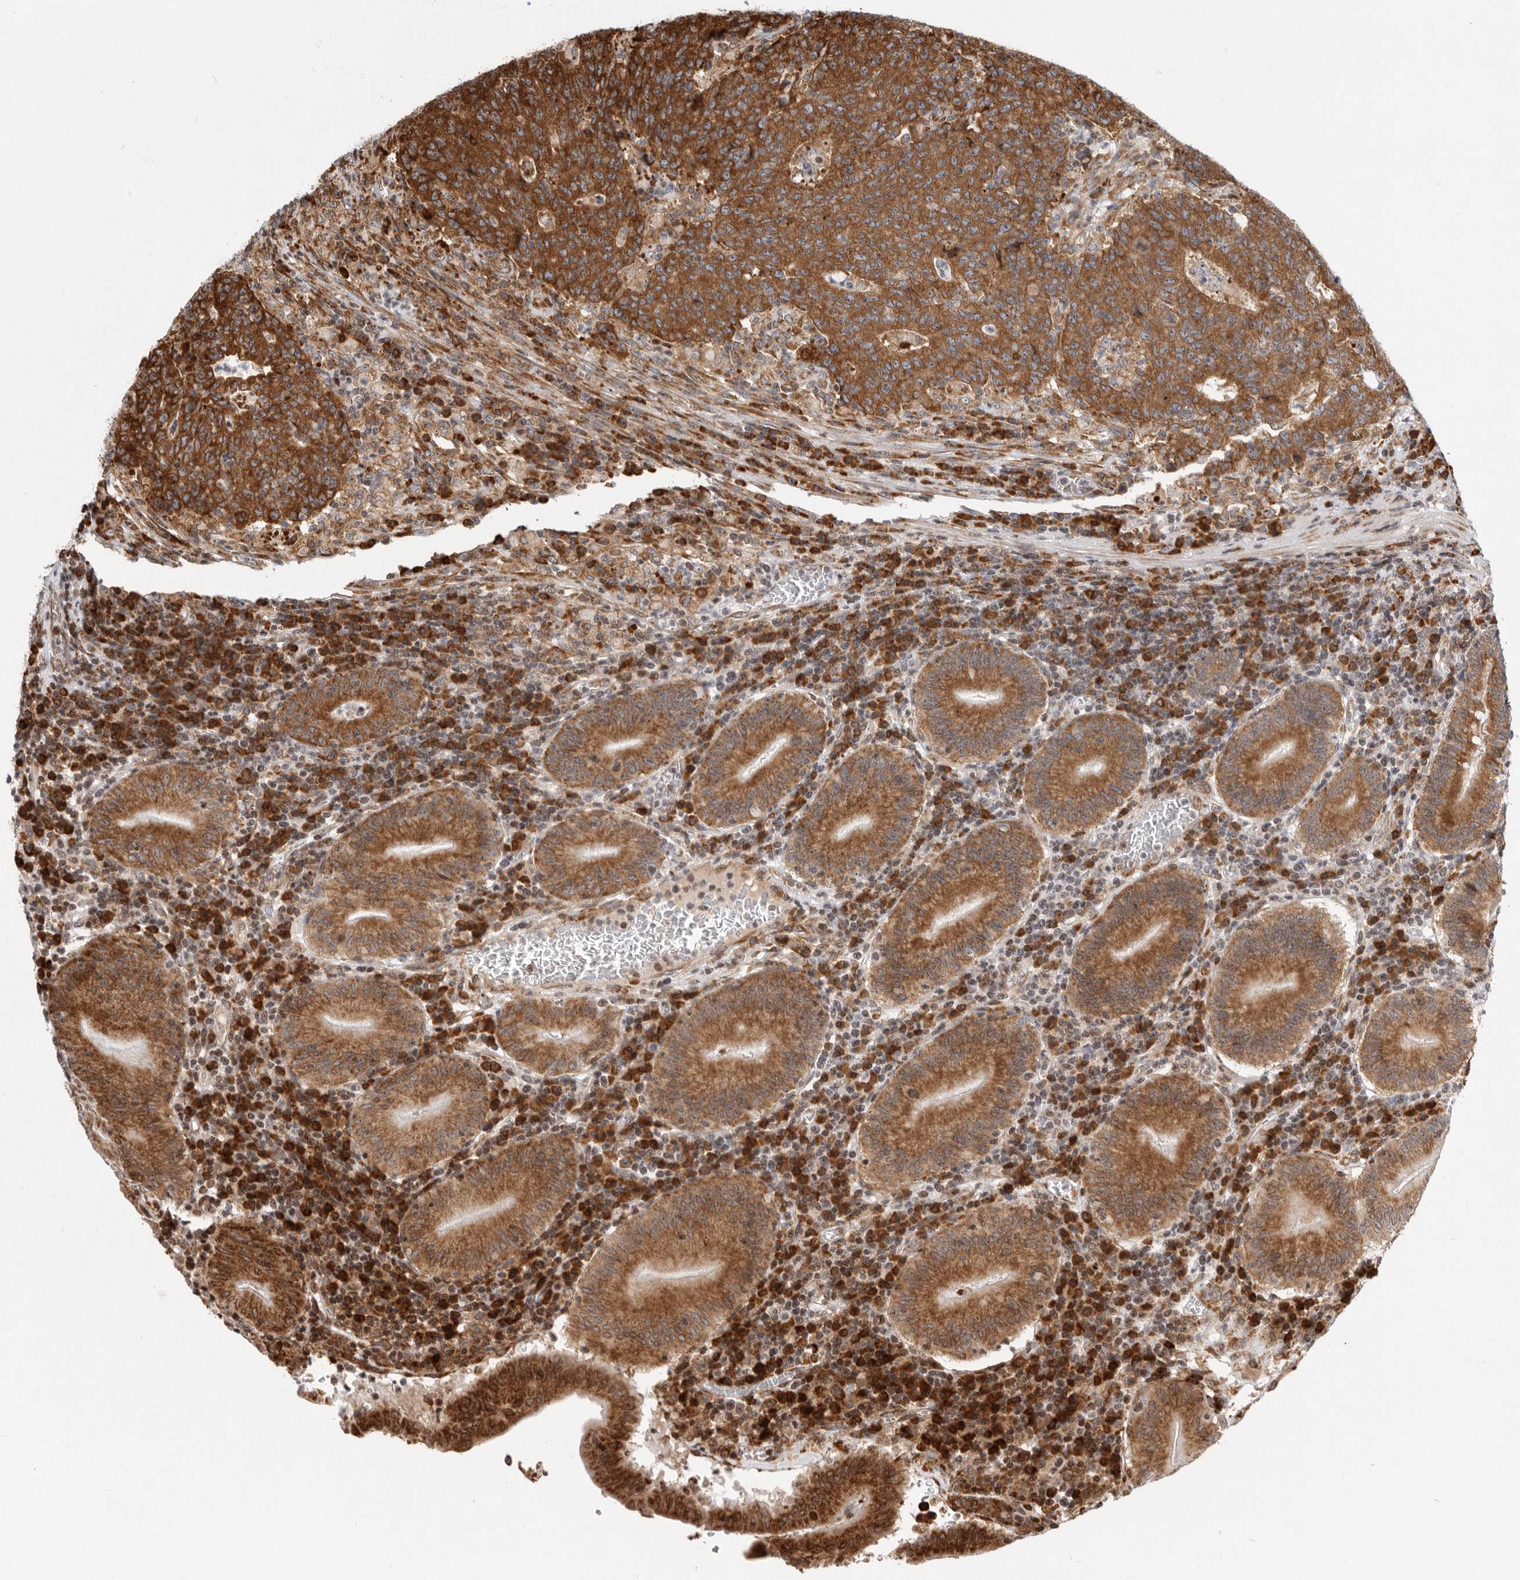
{"staining": {"intensity": "strong", "quantity": ">75%", "location": "cytoplasmic/membranous"}, "tissue": "colorectal cancer", "cell_type": "Tumor cells", "image_type": "cancer", "snomed": [{"axis": "morphology", "description": "Adenocarcinoma, NOS"}, {"axis": "topography", "description": "Colon"}], "caption": "Approximately >75% of tumor cells in human adenocarcinoma (colorectal) exhibit strong cytoplasmic/membranous protein staining as visualized by brown immunohistochemical staining.", "gene": "FZD3", "patient": {"sex": "female", "age": 75}}